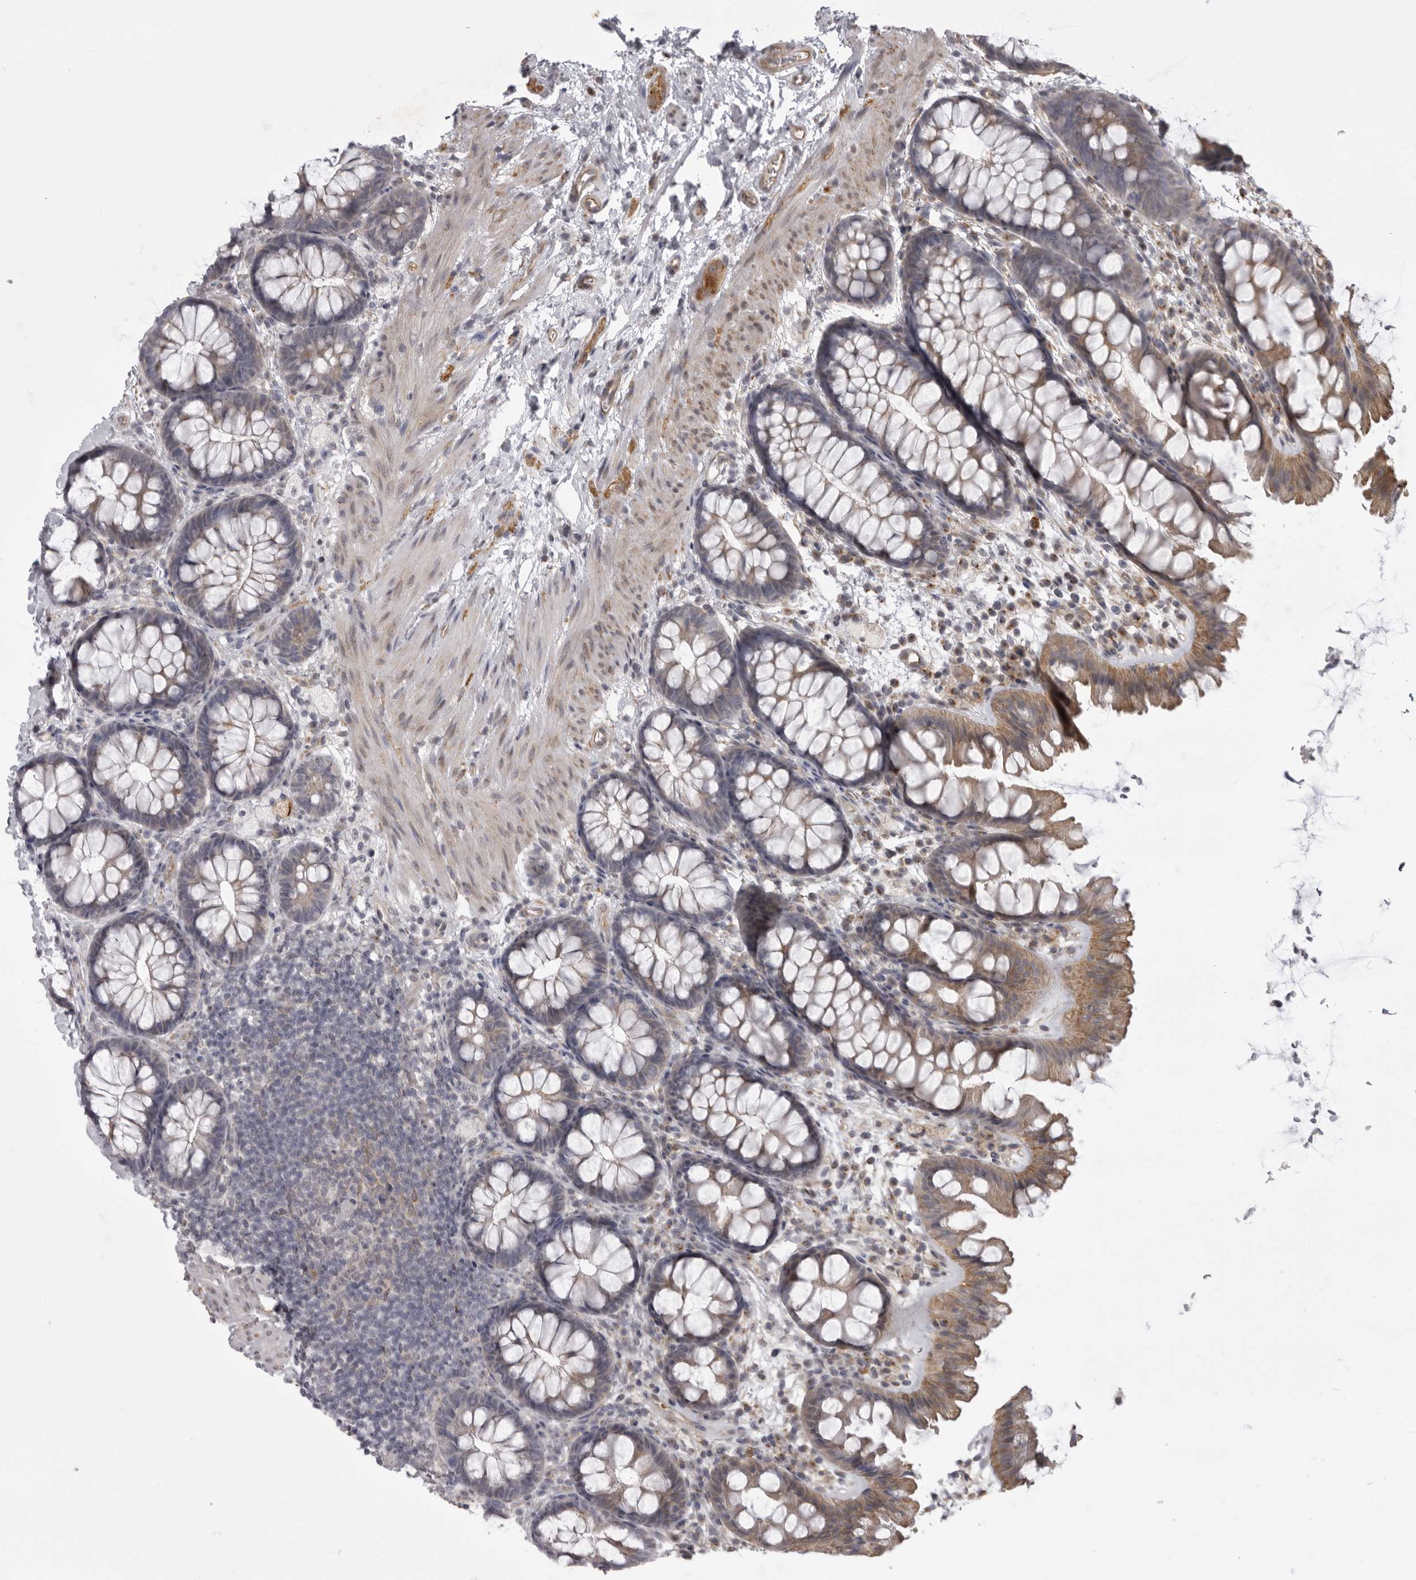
{"staining": {"intensity": "weak", "quantity": ">75%", "location": "cytoplasmic/membranous"}, "tissue": "colon", "cell_type": "Endothelial cells", "image_type": "normal", "snomed": [{"axis": "morphology", "description": "Normal tissue, NOS"}, {"axis": "topography", "description": "Colon"}], "caption": "Immunohistochemical staining of benign human colon reveals low levels of weak cytoplasmic/membranous expression in approximately >75% of endothelial cells.", "gene": "EPHA10", "patient": {"sex": "female", "age": 62}}